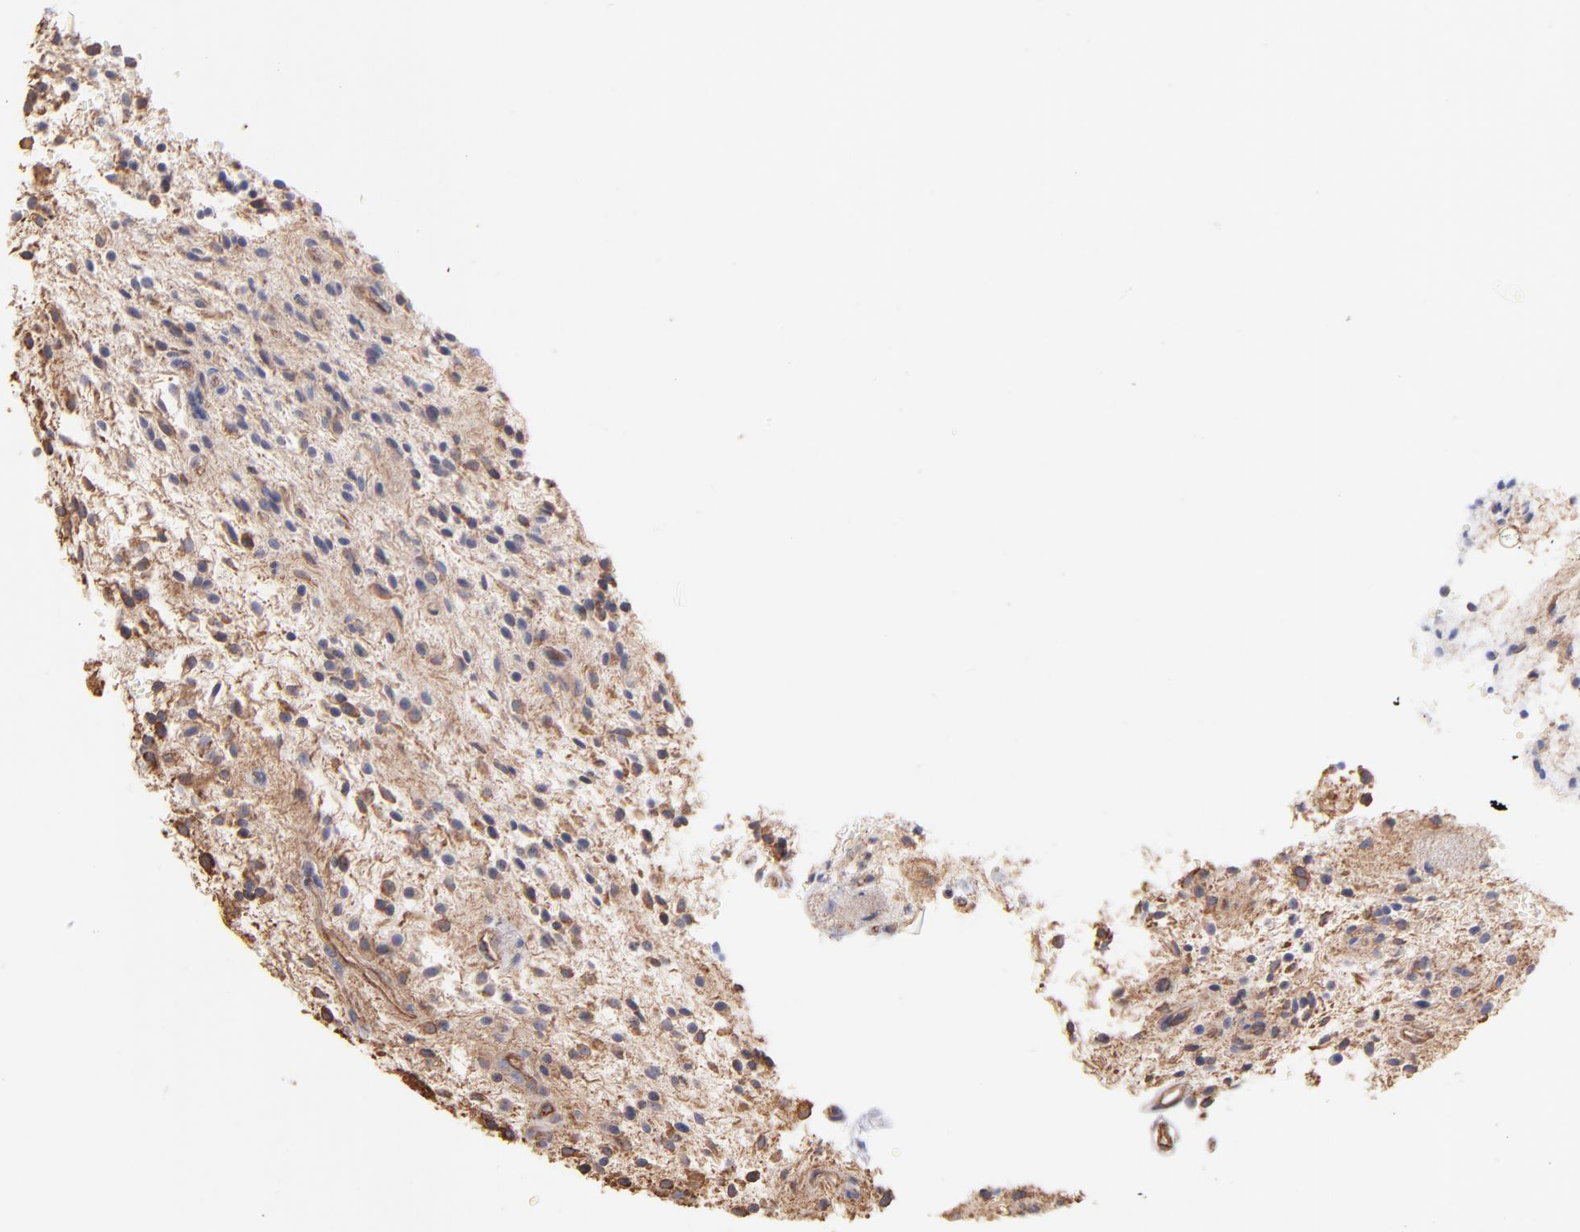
{"staining": {"intensity": "moderate", "quantity": ">75%", "location": "cytoplasmic/membranous"}, "tissue": "glioma", "cell_type": "Tumor cells", "image_type": "cancer", "snomed": [{"axis": "morphology", "description": "Glioma, malignant, NOS"}, {"axis": "topography", "description": "Cerebellum"}], "caption": "Human glioma stained for a protein (brown) demonstrates moderate cytoplasmic/membranous positive expression in about >75% of tumor cells.", "gene": "PLEC", "patient": {"sex": "female", "age": 10}}